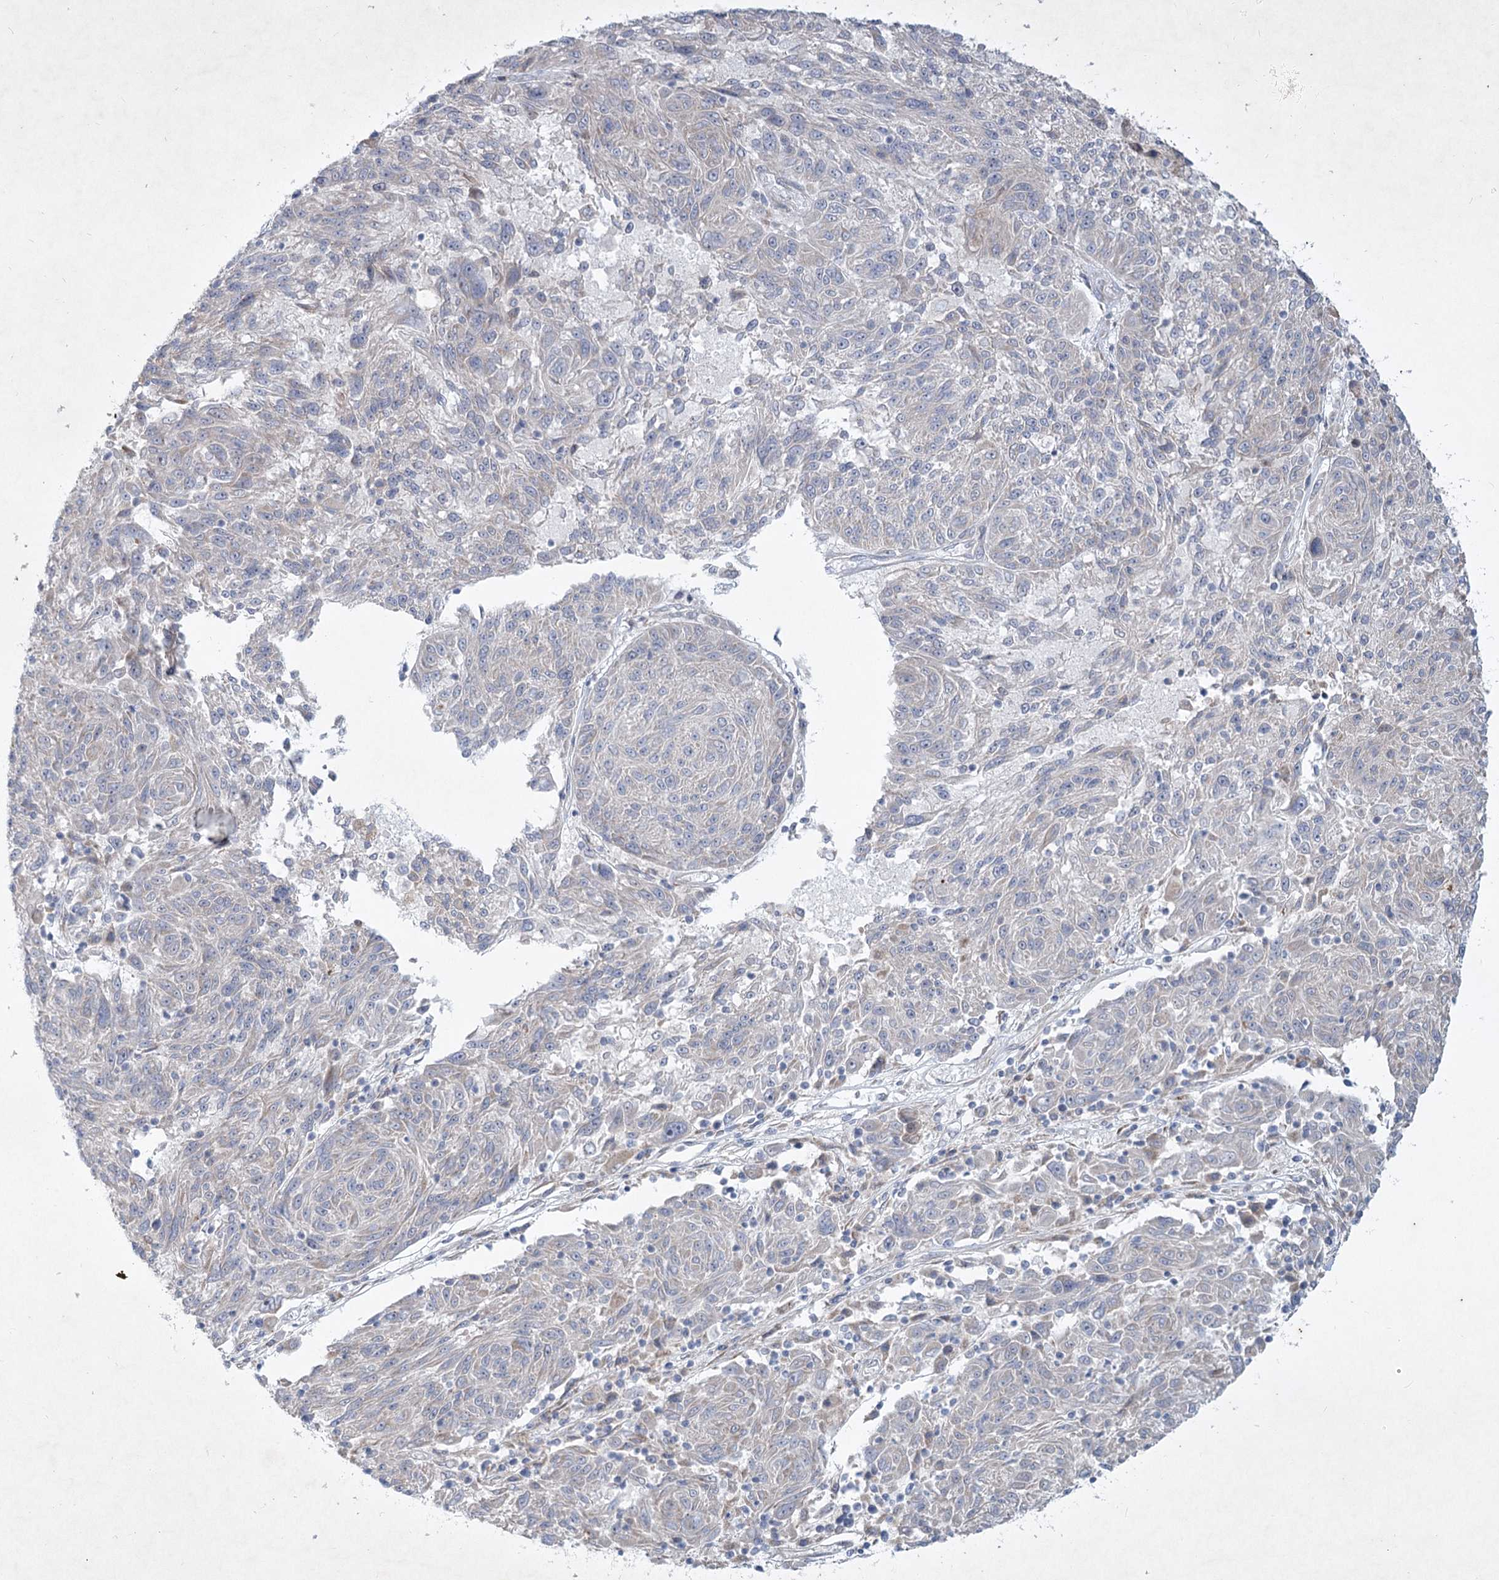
{"staining": {"intensity": "negative", "quantity": "none", "location": "none"}, "tissue": "melanoma", "cell_type": "Tumor cells", "image_type": "cancer", "snomed": [{"axis": "morphology", "description": "Malignant melanoma, NOS"}, {"axis": "topography", "description": "Skin"}], "caption": "A histopathology image of melanoma stained for a protein exhibits no brown staining in tumor cells.", "gene": "PLA2G12A", "patient": {"sex": "male", "age": 53}}